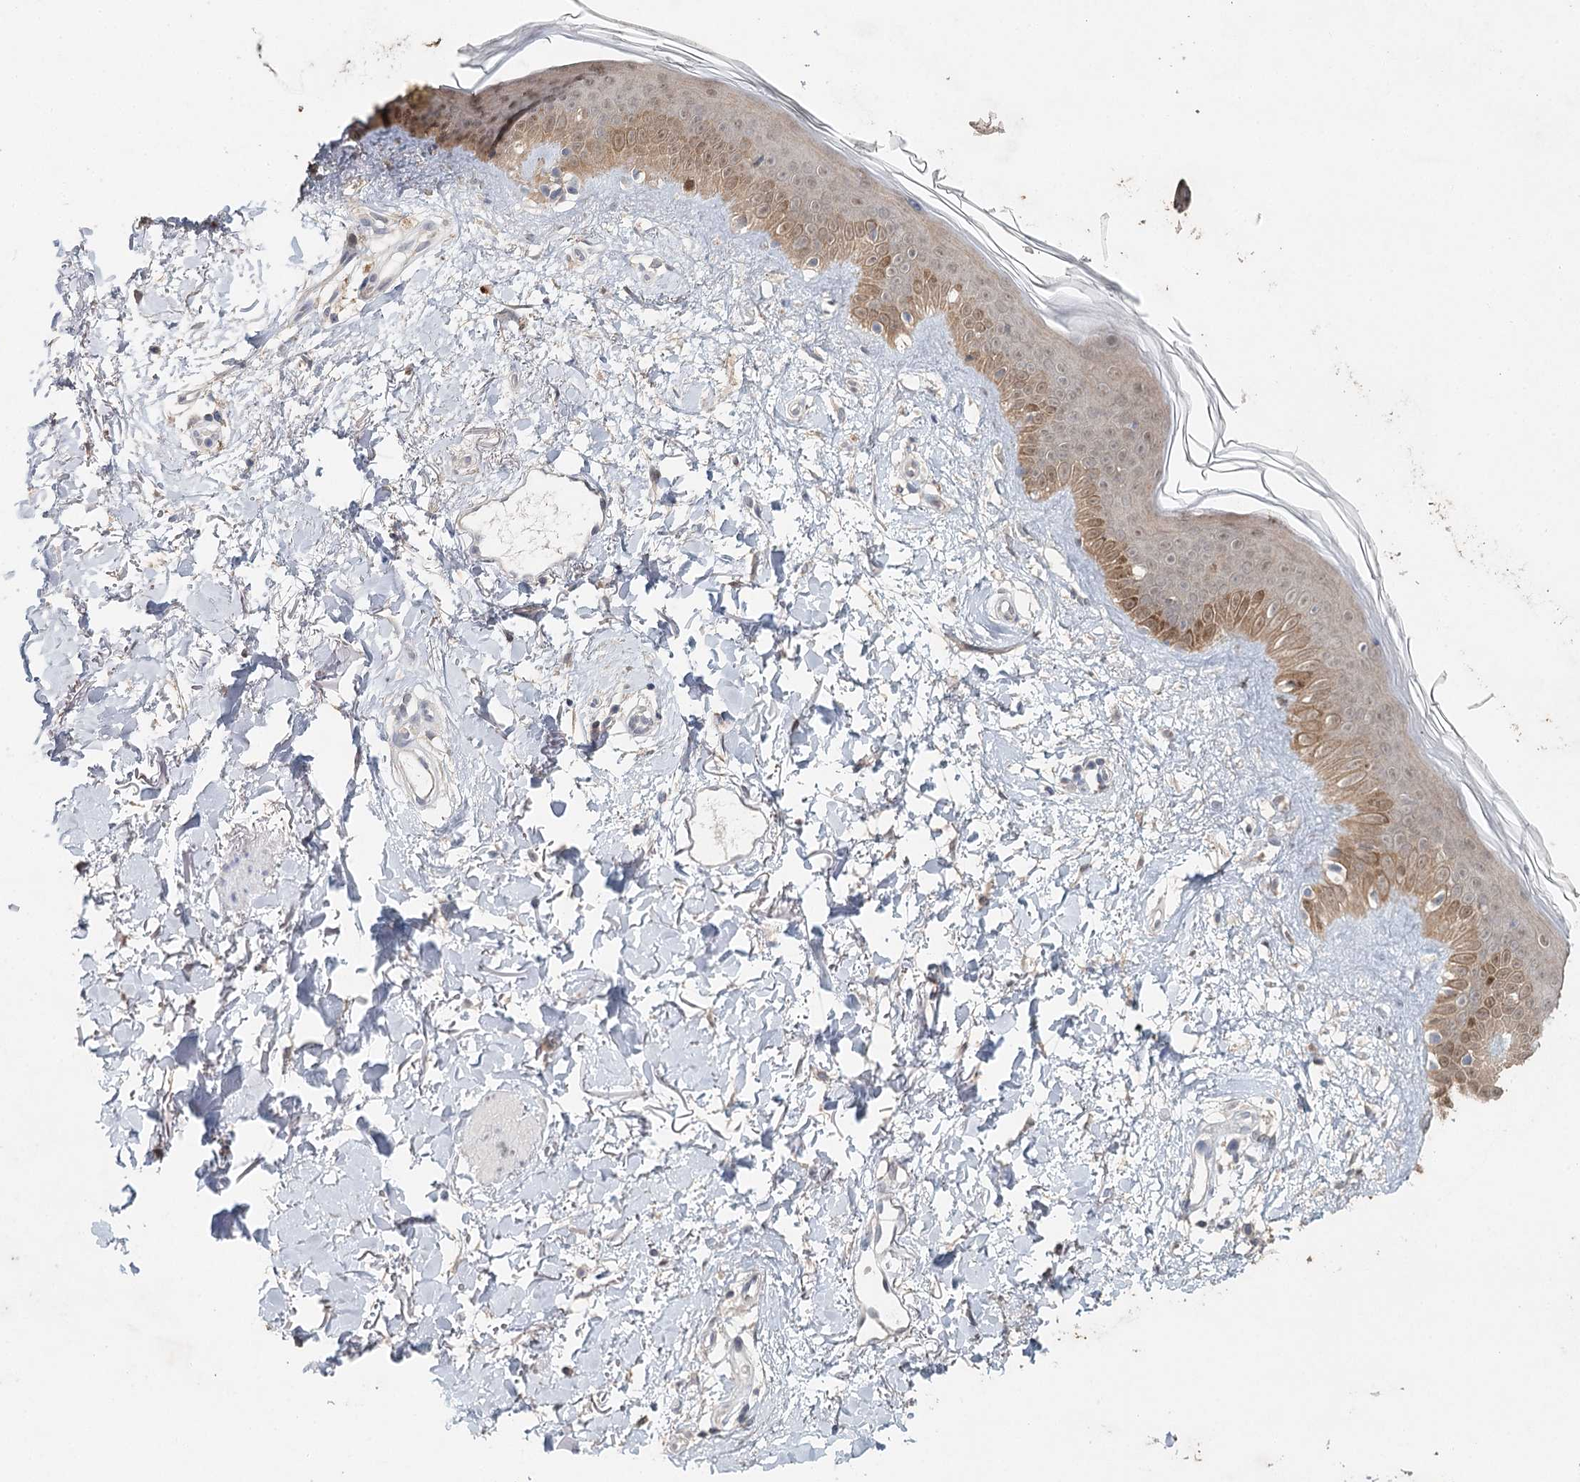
{"staining": {"intensity": "weak", "quantity": "<25%", "location": "nuclear"}, "tissue": "skin", "cell_type": "Fibroblasts", "image_type": "normal", "snomed": [{"axis": "morphology", "description": "Normal tissue, NOS"}, {"axis": "topography", "description": "Skin"}], "caption": "DAB immunohistochemical staining of normal skin exhibits no significant staining in fibroblasts. (DAB (3,3'-diaminobenzidine) IHC, high magnification).", "gene": "ADK", "patient": {"sex": "female", "age": 58}}